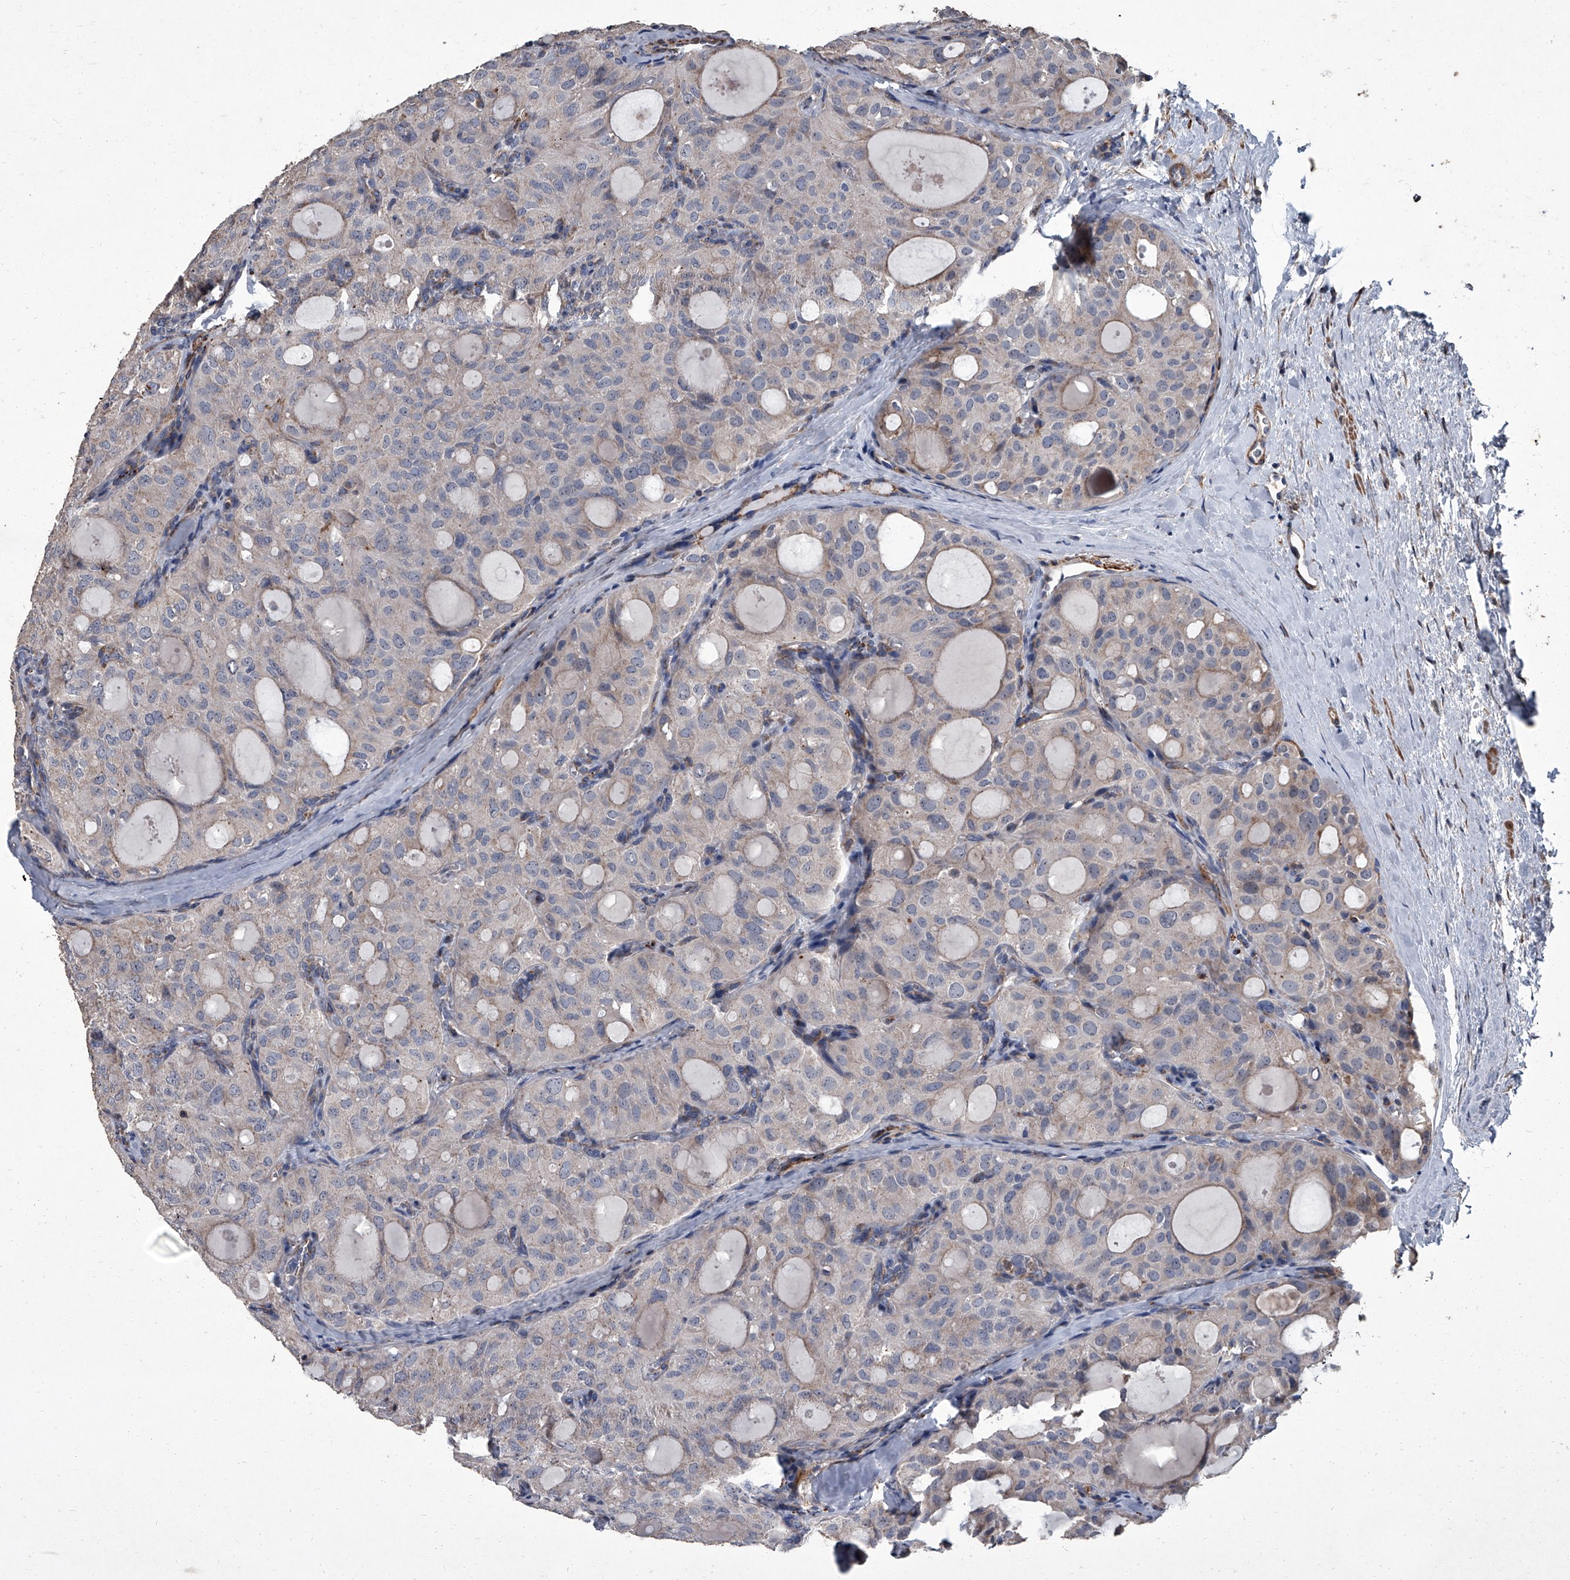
{"staining": {"intensity": "negative", "quantity": "none", "location": "none"}, "tissue": "thyroid cancer", "cell_type": "Tumor cells", "image_type": "cancer", "snomed": [{"axis": "morphology", "description": "Follicular adenoma carcinoma, NOS"}, {"axis": "topography", "description": "Thyroid gland"}], "caption": "Immunohistochemistry micrograph of human thyroid follicular adenoma carcinoma stained for a protein (brown), which demonstrates no staining in tumor cells. The staining is performed using DAB brown chromogen with nuclei counter-stained in using hematoxylin.", "gene": "SIRT4", "patient": {"sex": "male", "age": 75}}